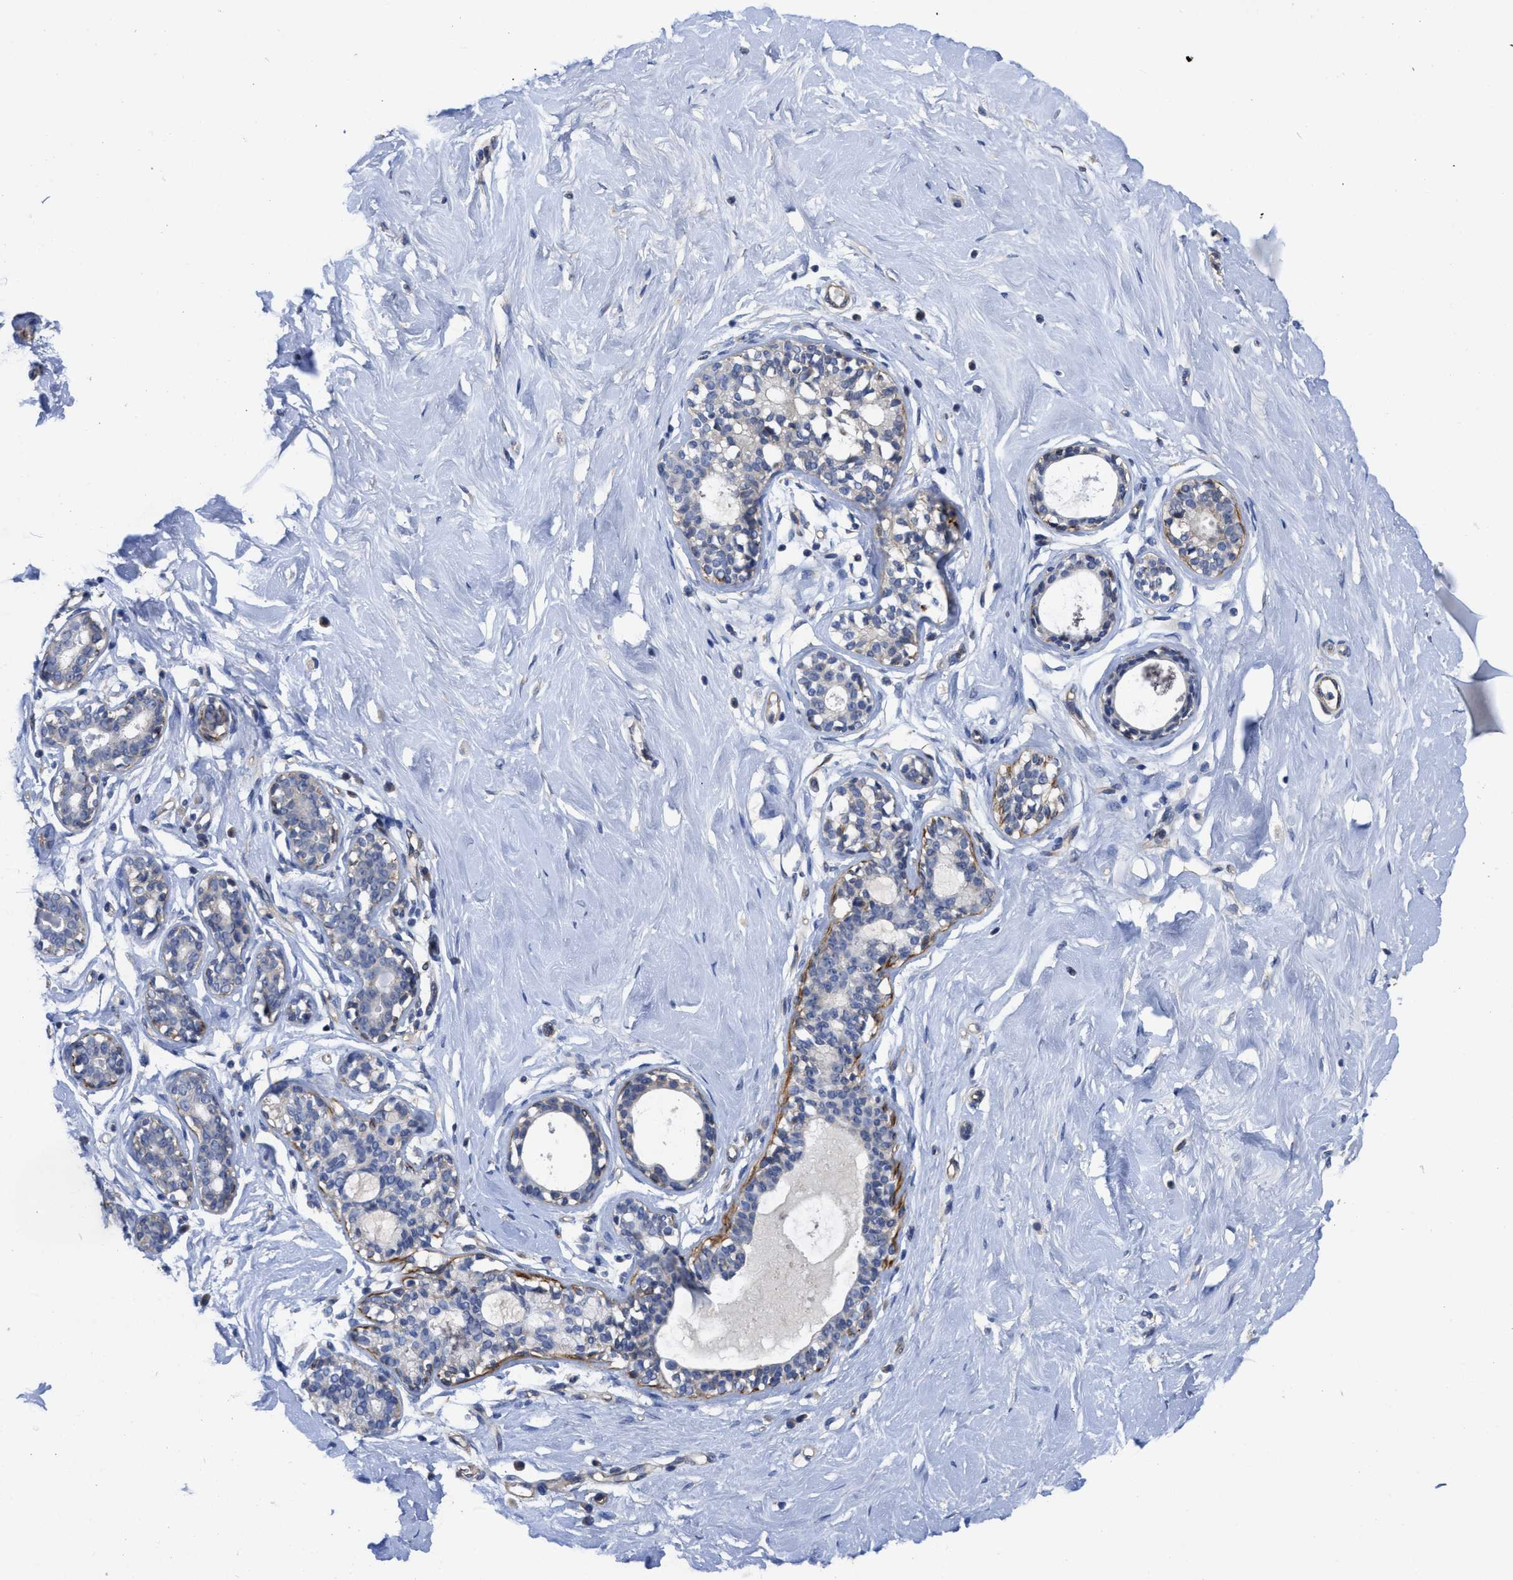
{"staining": {"intensity": "weak", "quantity": "25%-75%", "location": "cytoplasmic/membranous"}, "tissue": "breast", "cell_type": "Adipocytes", "image_type": "normal", "snomed": [{"axis": "morphology", "description": "Normal tissue, NOS"}, {"axis": "topography", "description": "Breast"}], "caption": "Weak cytoplasmic/membranous expression for a protein is seen in about 25%-75% of adipocytes of unremarkable breast using IHC.", "gene": "ARHGEF26", "patient": {"sex": "female", "age": 23}}